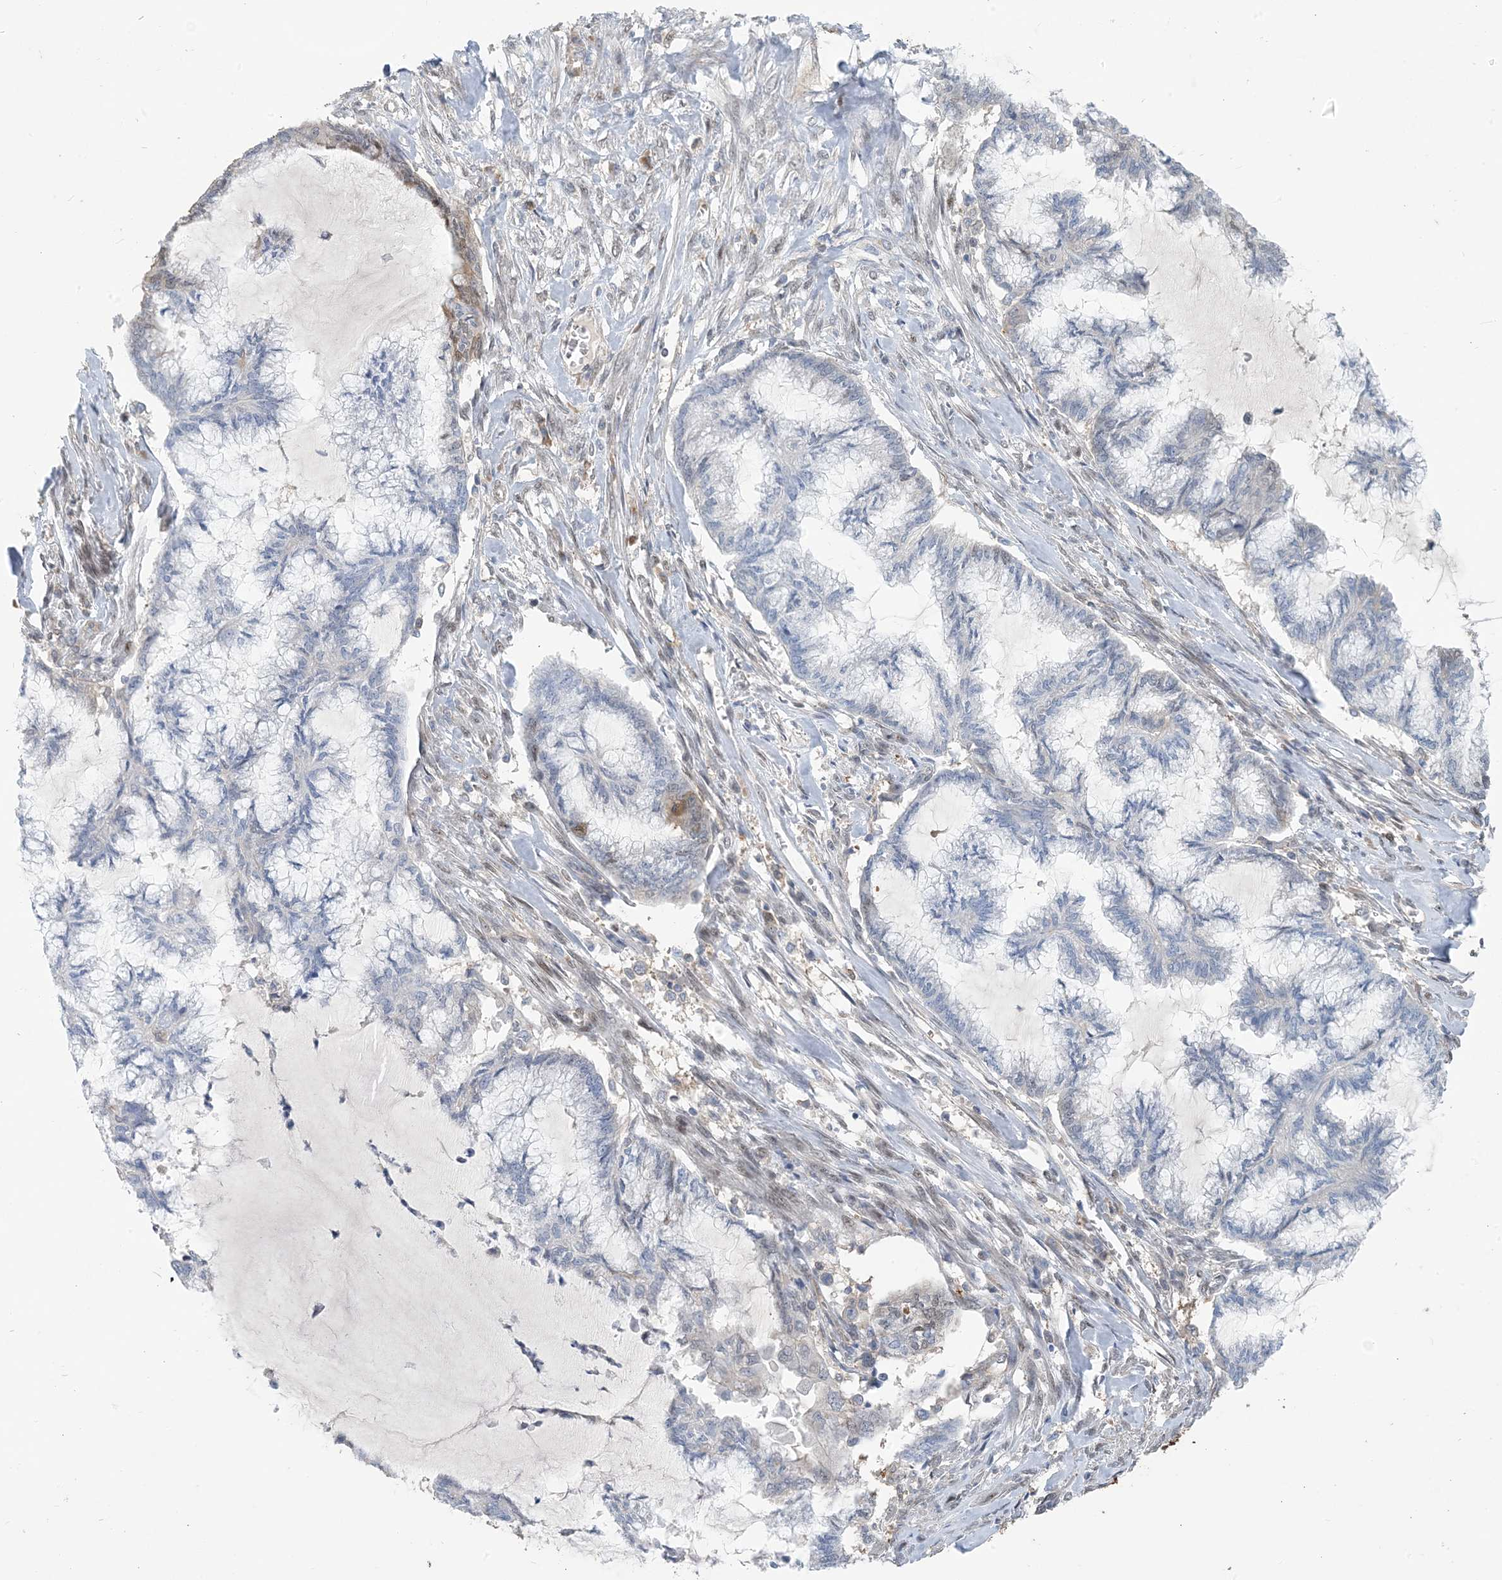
{"staining": {"intensity": "negative", "quantity": "none", "location": "none"}, "tissue": "endometrial cancer", "cell_type": "Tumor cells", "image_type": "cancer", "snomed": [{"axis": "morphology", "description": "Adenocarcinoma, NOS"}, {"axis": "topography", "description": "Endometrium"}], "caption": "The histopathology image demonstrates no staining of tumor cells in endometrial cancer (adenocarcinoma).", "gene": "ZC3H12A", "patient": {"sex": "female", "age": 86}}